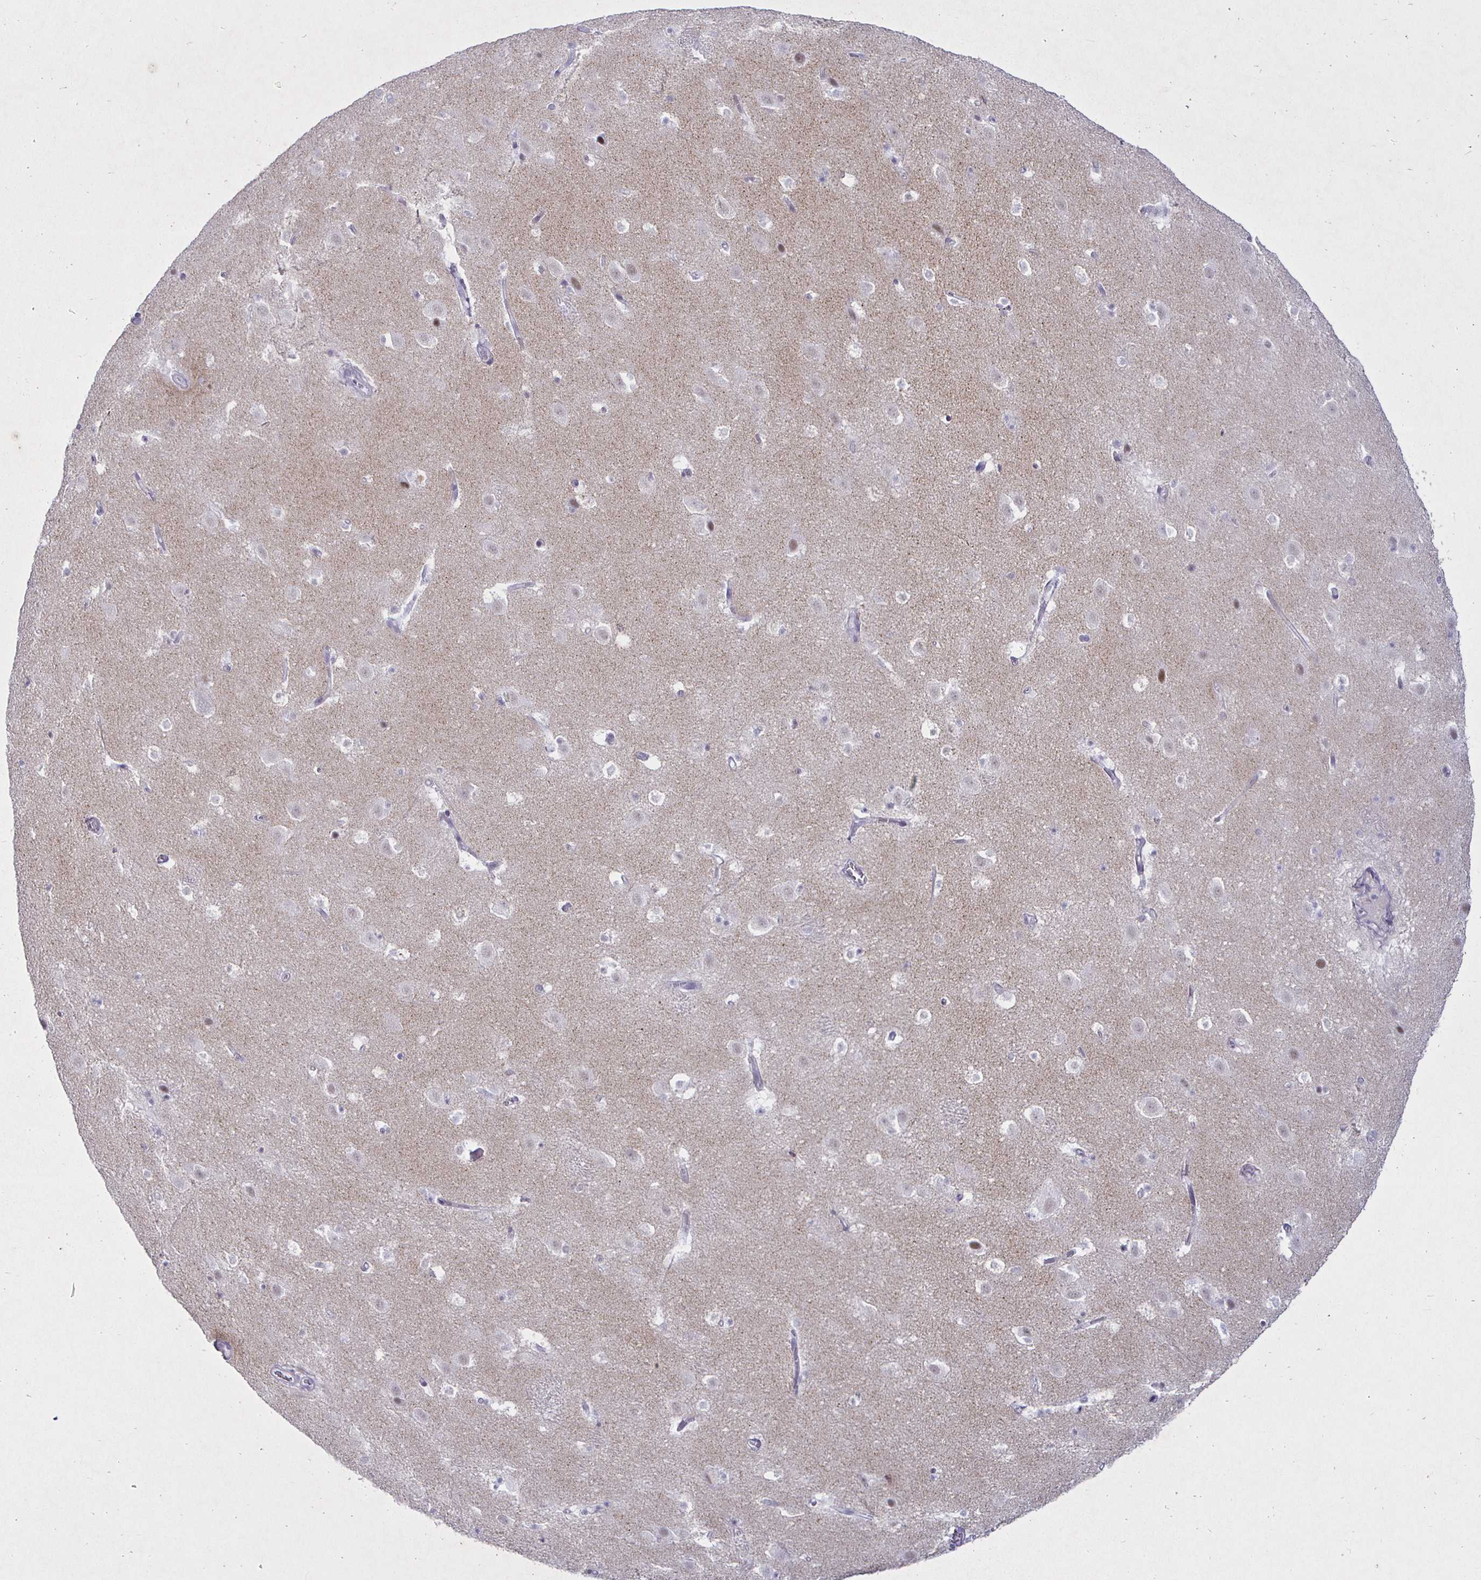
{"staining": {"intensity": "negative", "quantity": "none", "location": "none"}, "tissue": "caudate", "cell_type": "Glial cells", "image_type": "normal", "snomed": [{"axis": "morphology", "description": "Normal tissue, NOS"}, {"axis": "topography", "description": "Lateral ventricle wall"}], "caption": "Immunohistochemical staining of unremarkable human caudate reveals no significant expression in glial cells.", "gene": "MLH1", "patient": {"sex": "male", "age": 37}}